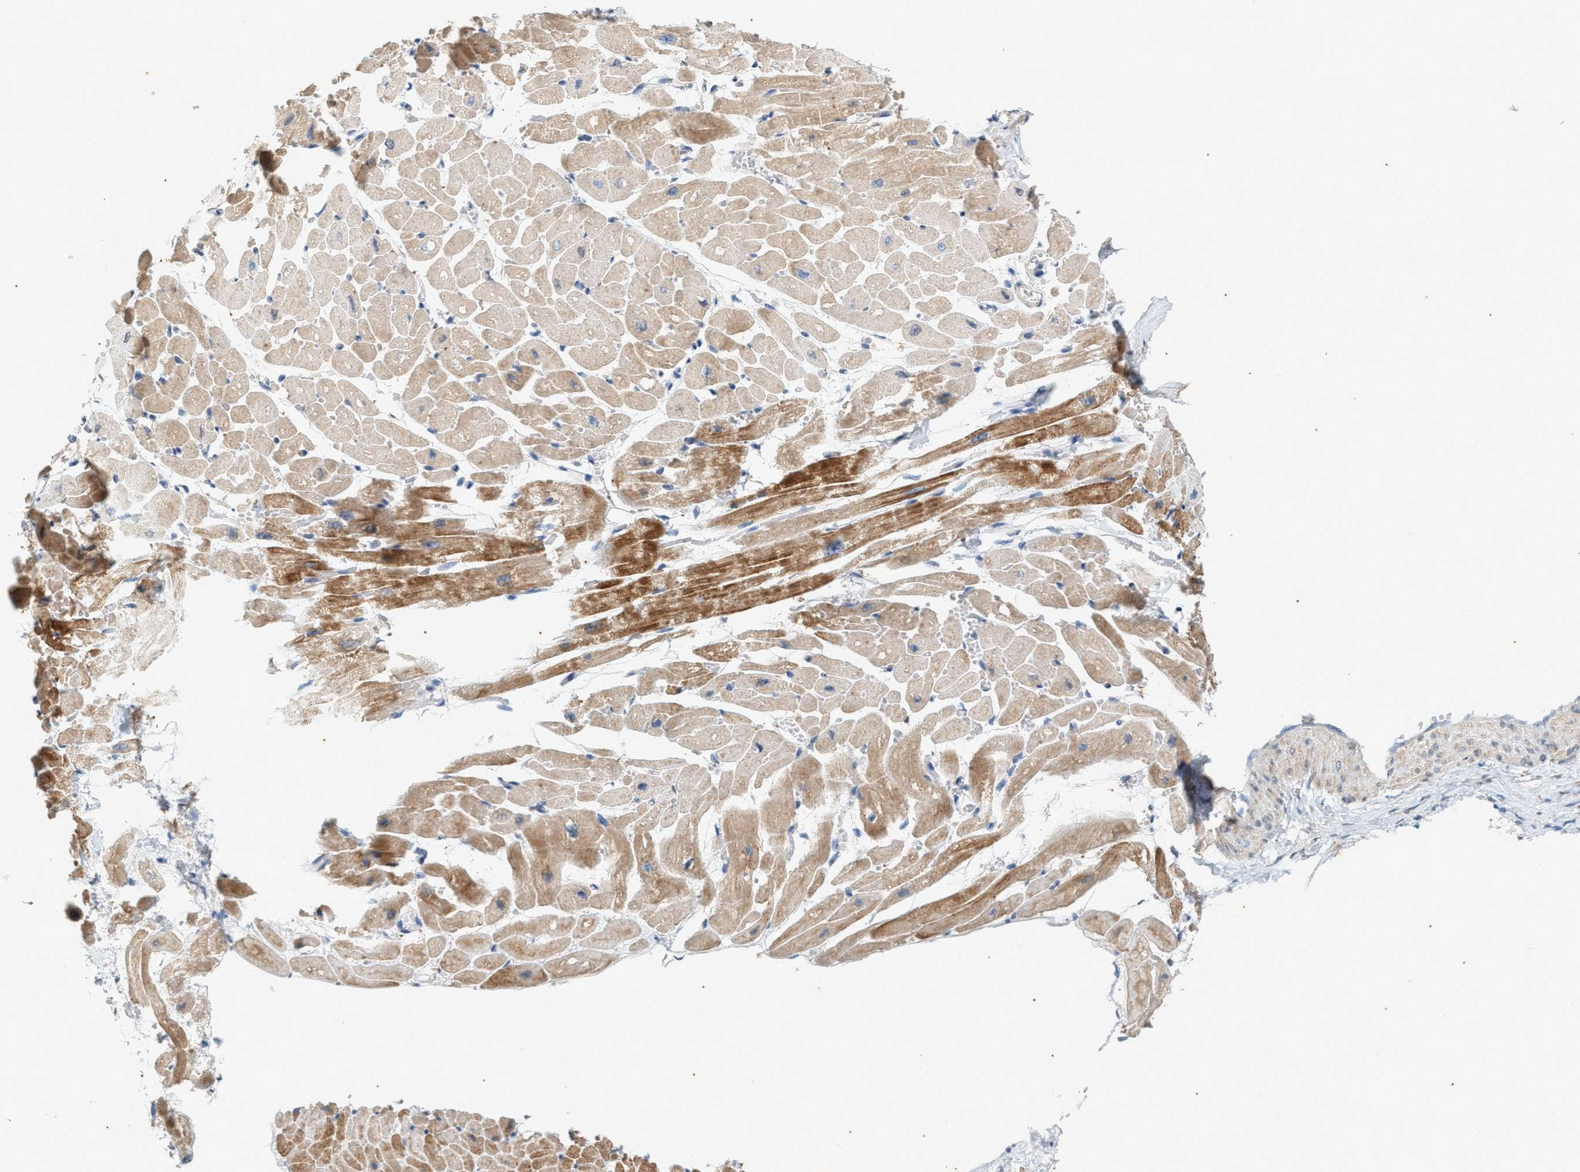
{"staining": {"intensity": "moderate", "quantity": ">75%", "location": "cytoplasmic/membranous"}, "tissue": "heart muscle", "cell_type": "Cardiomyocytes", "image_type": "normal", "snomed": [{"axis": "morphology", "description": "Normal tissue, NOS"}, {"axis": "topography", "description": "Heart"}], "caption": "Immunohistochemical staining of unremarkable human heart muscle exhibits moderate cytoplasmic/membranous protein staining in about >75% of cardiomyocytes.", "gene": "CHPF2", "patient": {"sex": "male", "age": 45}}